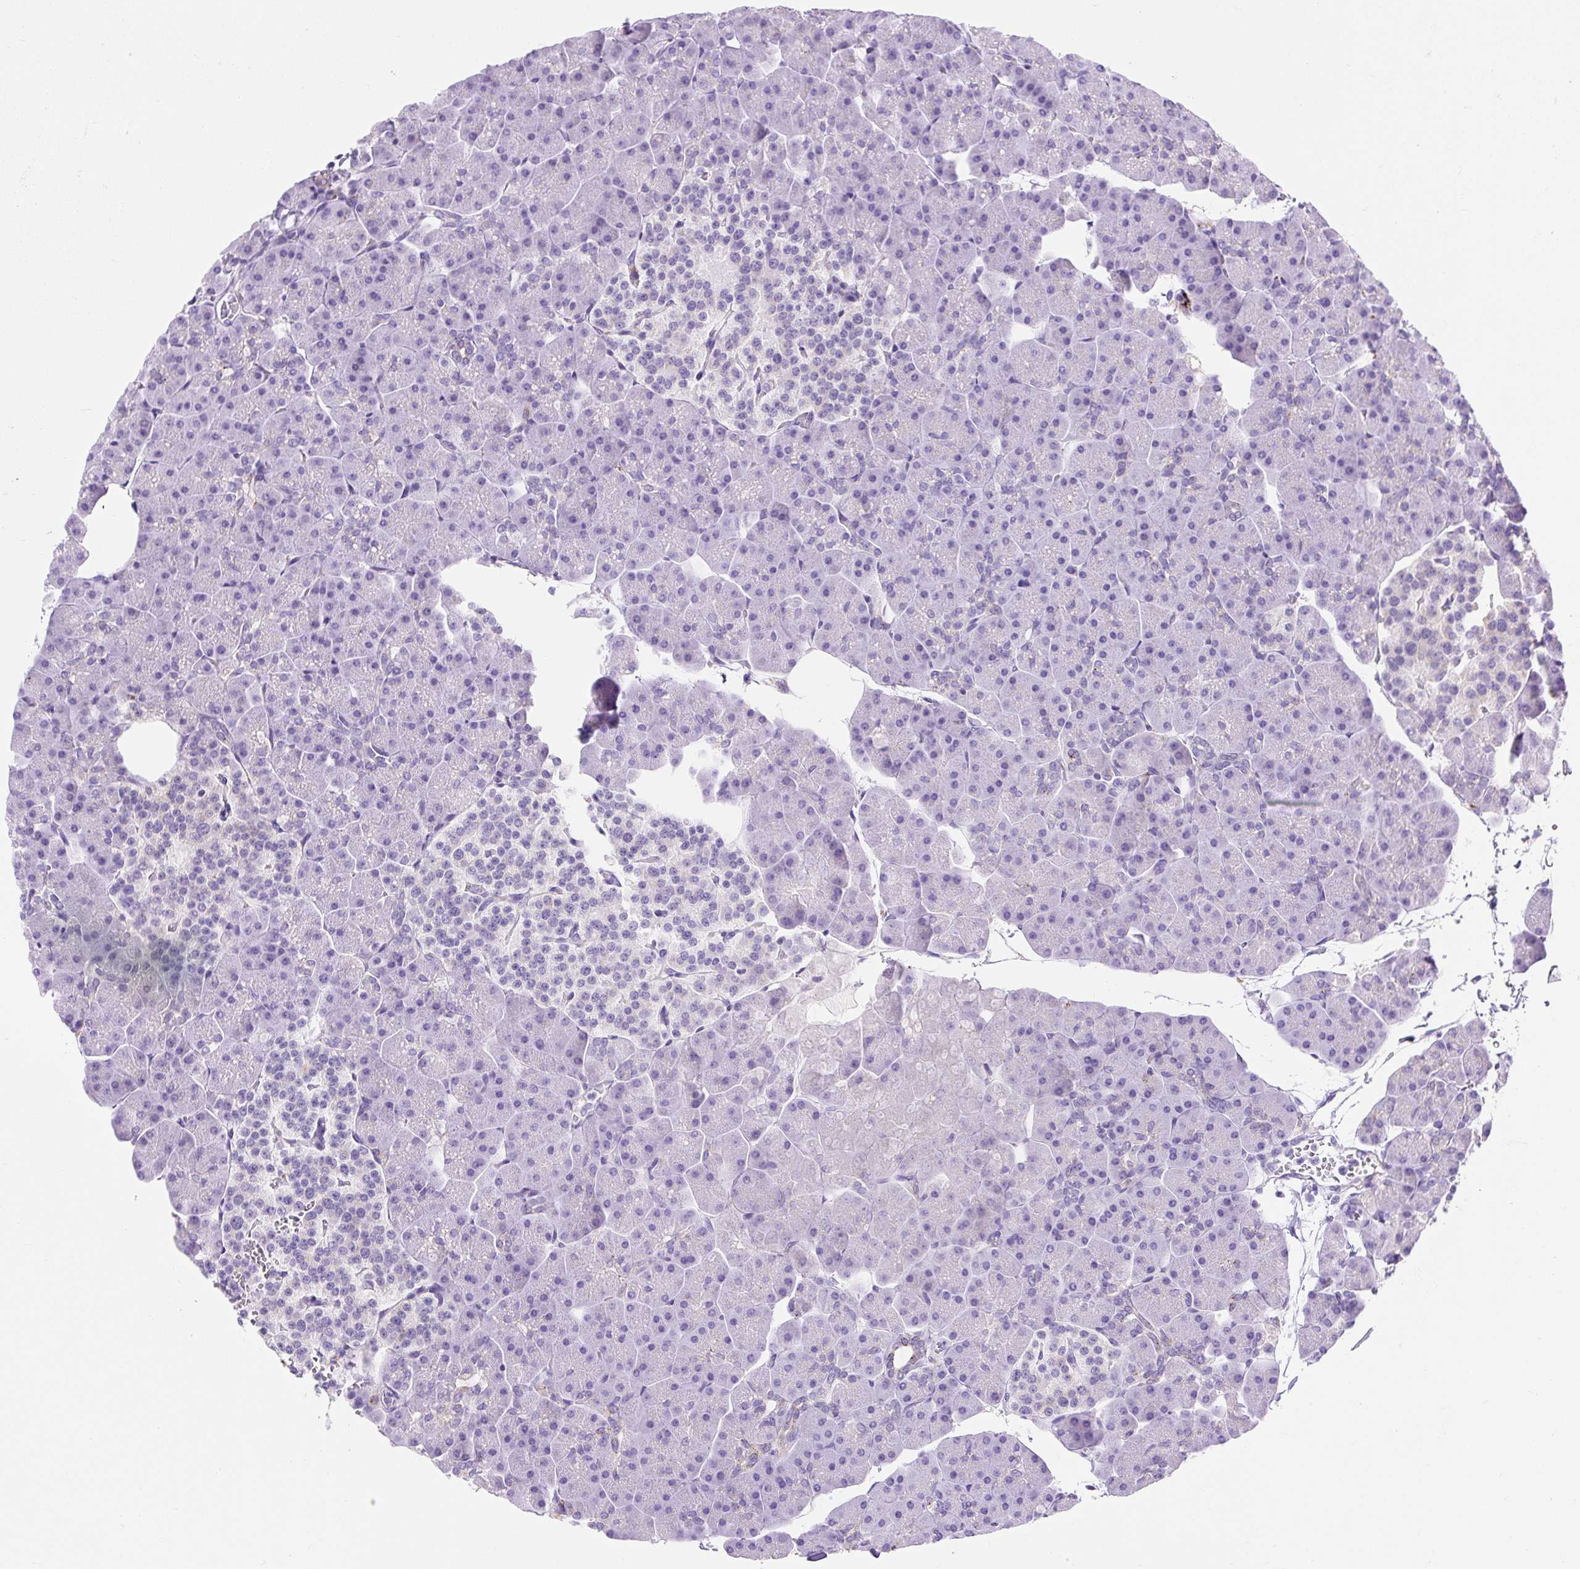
{"staining": {"intensity": "moderate", "quantity": "<25%", "location": "cytoplasmic/membranous"}, "tissue": "pancreas", "cell_type": "Exocrine glandular cells", "image_type": "normal", "snomed": [{"axis": "morphology", "description": "Normal tissue, NOS"}, {"axis": "topography", "description": "Pancreas"}], "caption": "Unremarkable pancreas shows moderate cytoplasmic/membranous staining in about <25% of exocrine glandular cells.", "gene": "HEXB", "patient": {"sex": "male", "age": 35}}